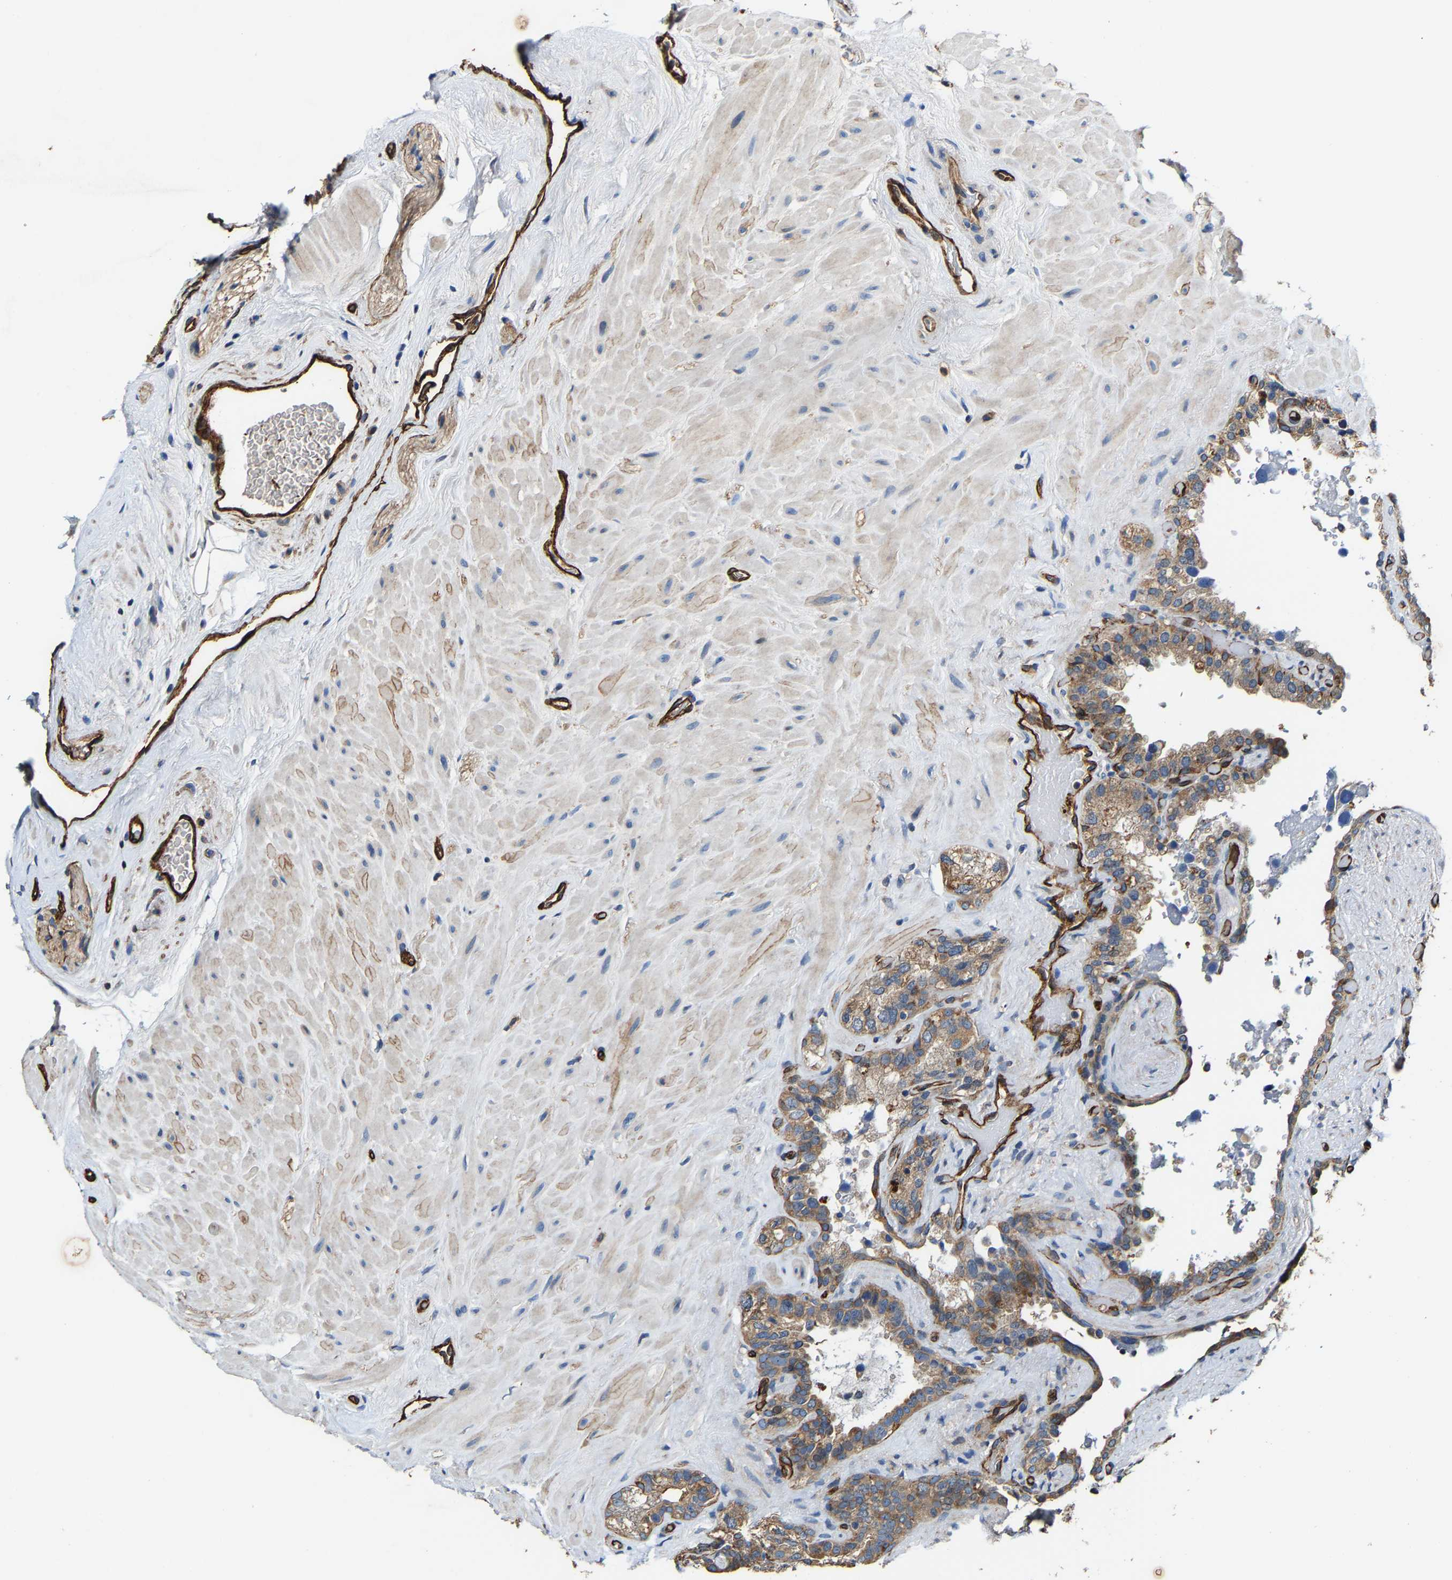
{"staining": {"intensity": "moderate", "quantity": ">75%", "location": "cytoplasmic/membranous"}, "tissue": "seminal vesicle", "cell_type": "Glandular cells", "image_type": "normal", "snomed": [{"axis": "morphology", "description": "Normal tissue, NOS"}, {"axis": "topography", "description": "Seminal veicle"}], "caption": "The histopathology image exhibits staining of normal seminal vesicle, revealing moderate cytoplasmic/membranous protein positivity (brown color) within glandular cells. The staining was performed using DAB, with brown indicating positive protein expression. Nuclei are stained blue with hematoxylin.", "gene": "GFRA3", "patient": {"sex": "male", "age": 68}}